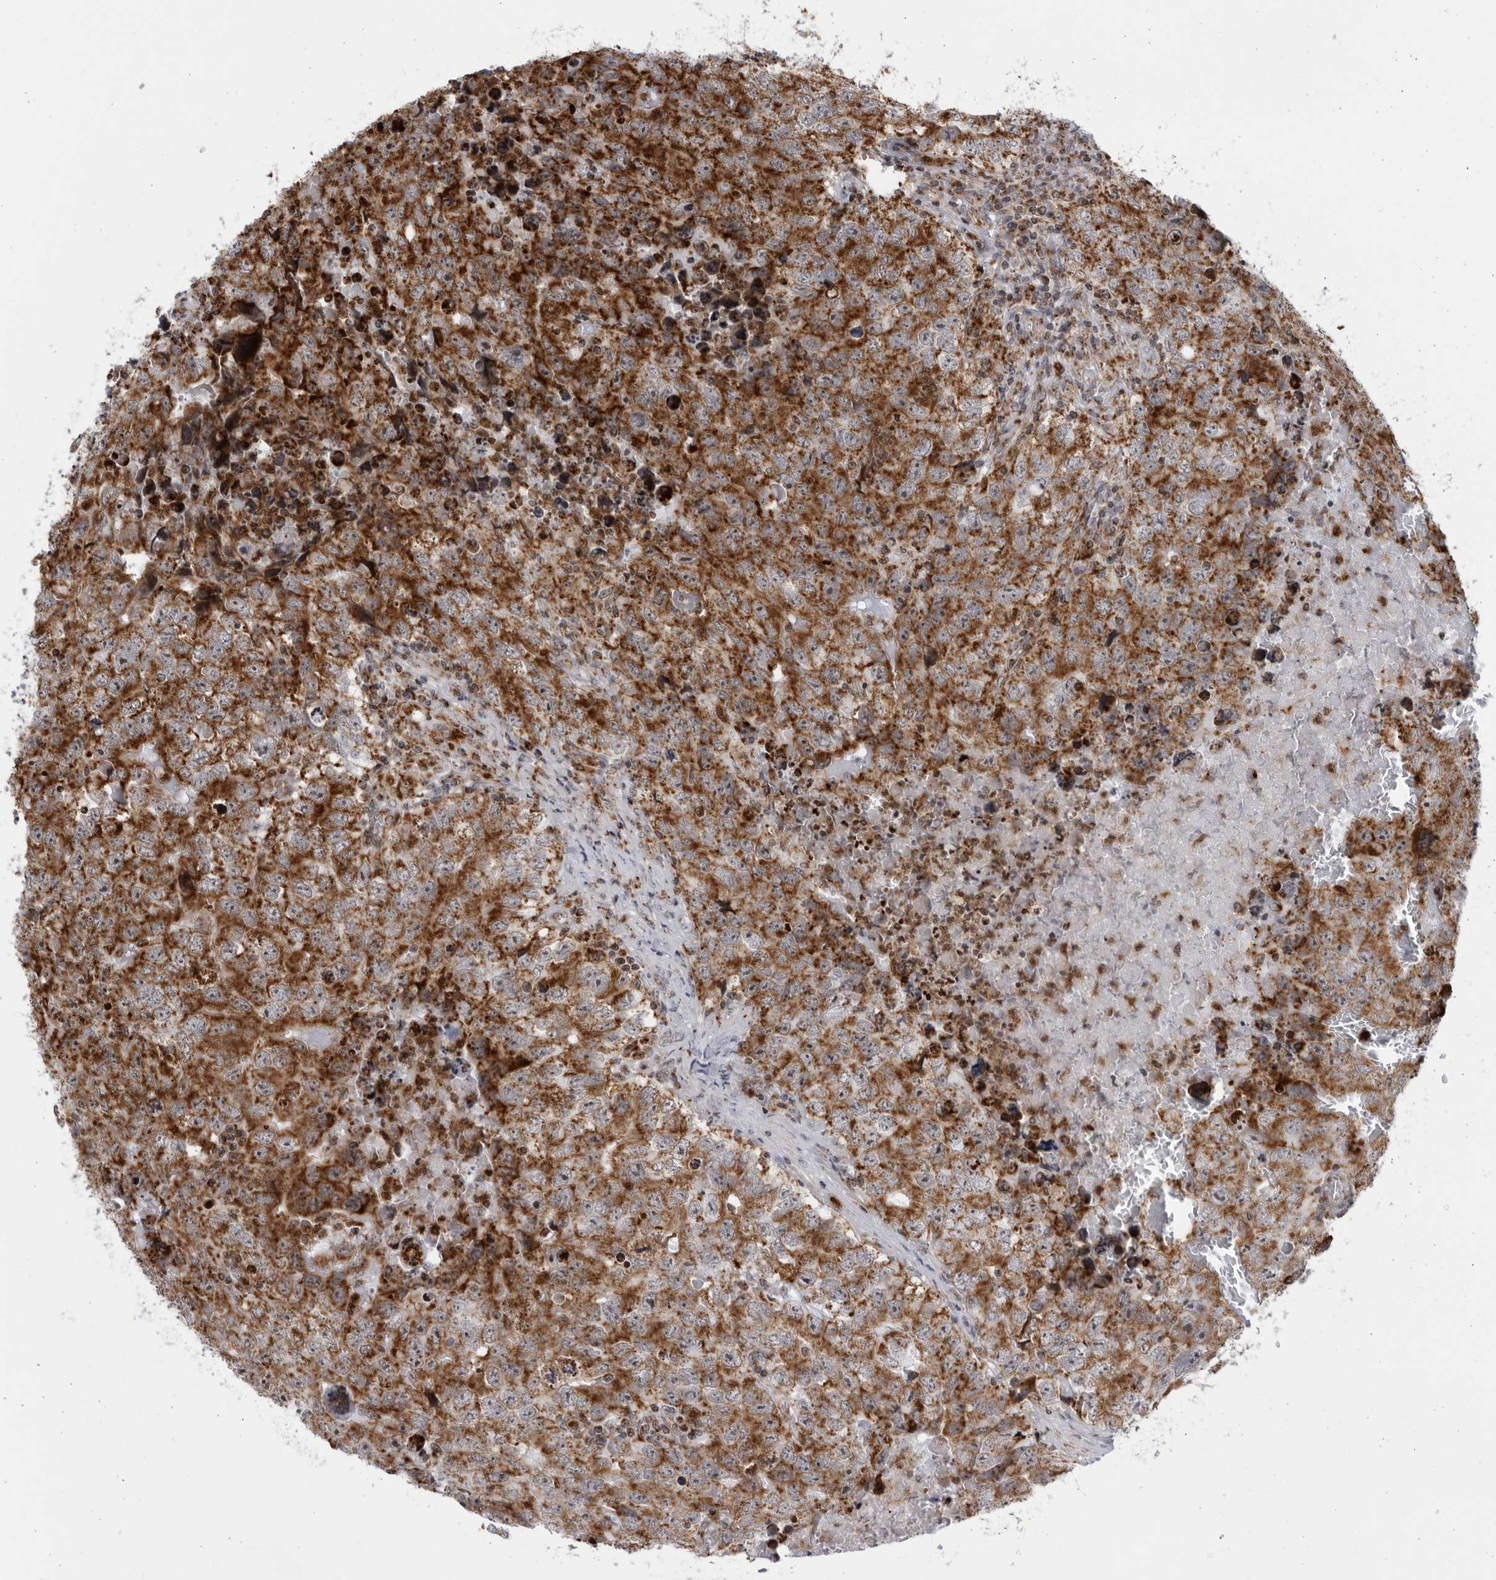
{"staining": {"intensity": "strong", "quantity": ">75%", "location": "cytoplasmic/membranous"}, "tissue": "testis cancer", "cell_type": "Tumor cells", "image_type": "cancer", "snomed": [{"axis": "morphology", "description": "Seminoma, NOS"}, {"axis": "morphology", "description": "Carcinoma, Embryonal, NOS"}, {"axis": "topography", "description": "Testis"}], "caption": "Protein expression analysis of testis cancer (embryonal carcinoma) displays strong cytoplasmic/membranous staining in approximately >75% of tumor cells.", "gene": "RBM34", "patient": {"sex": "male", "age": 43}}